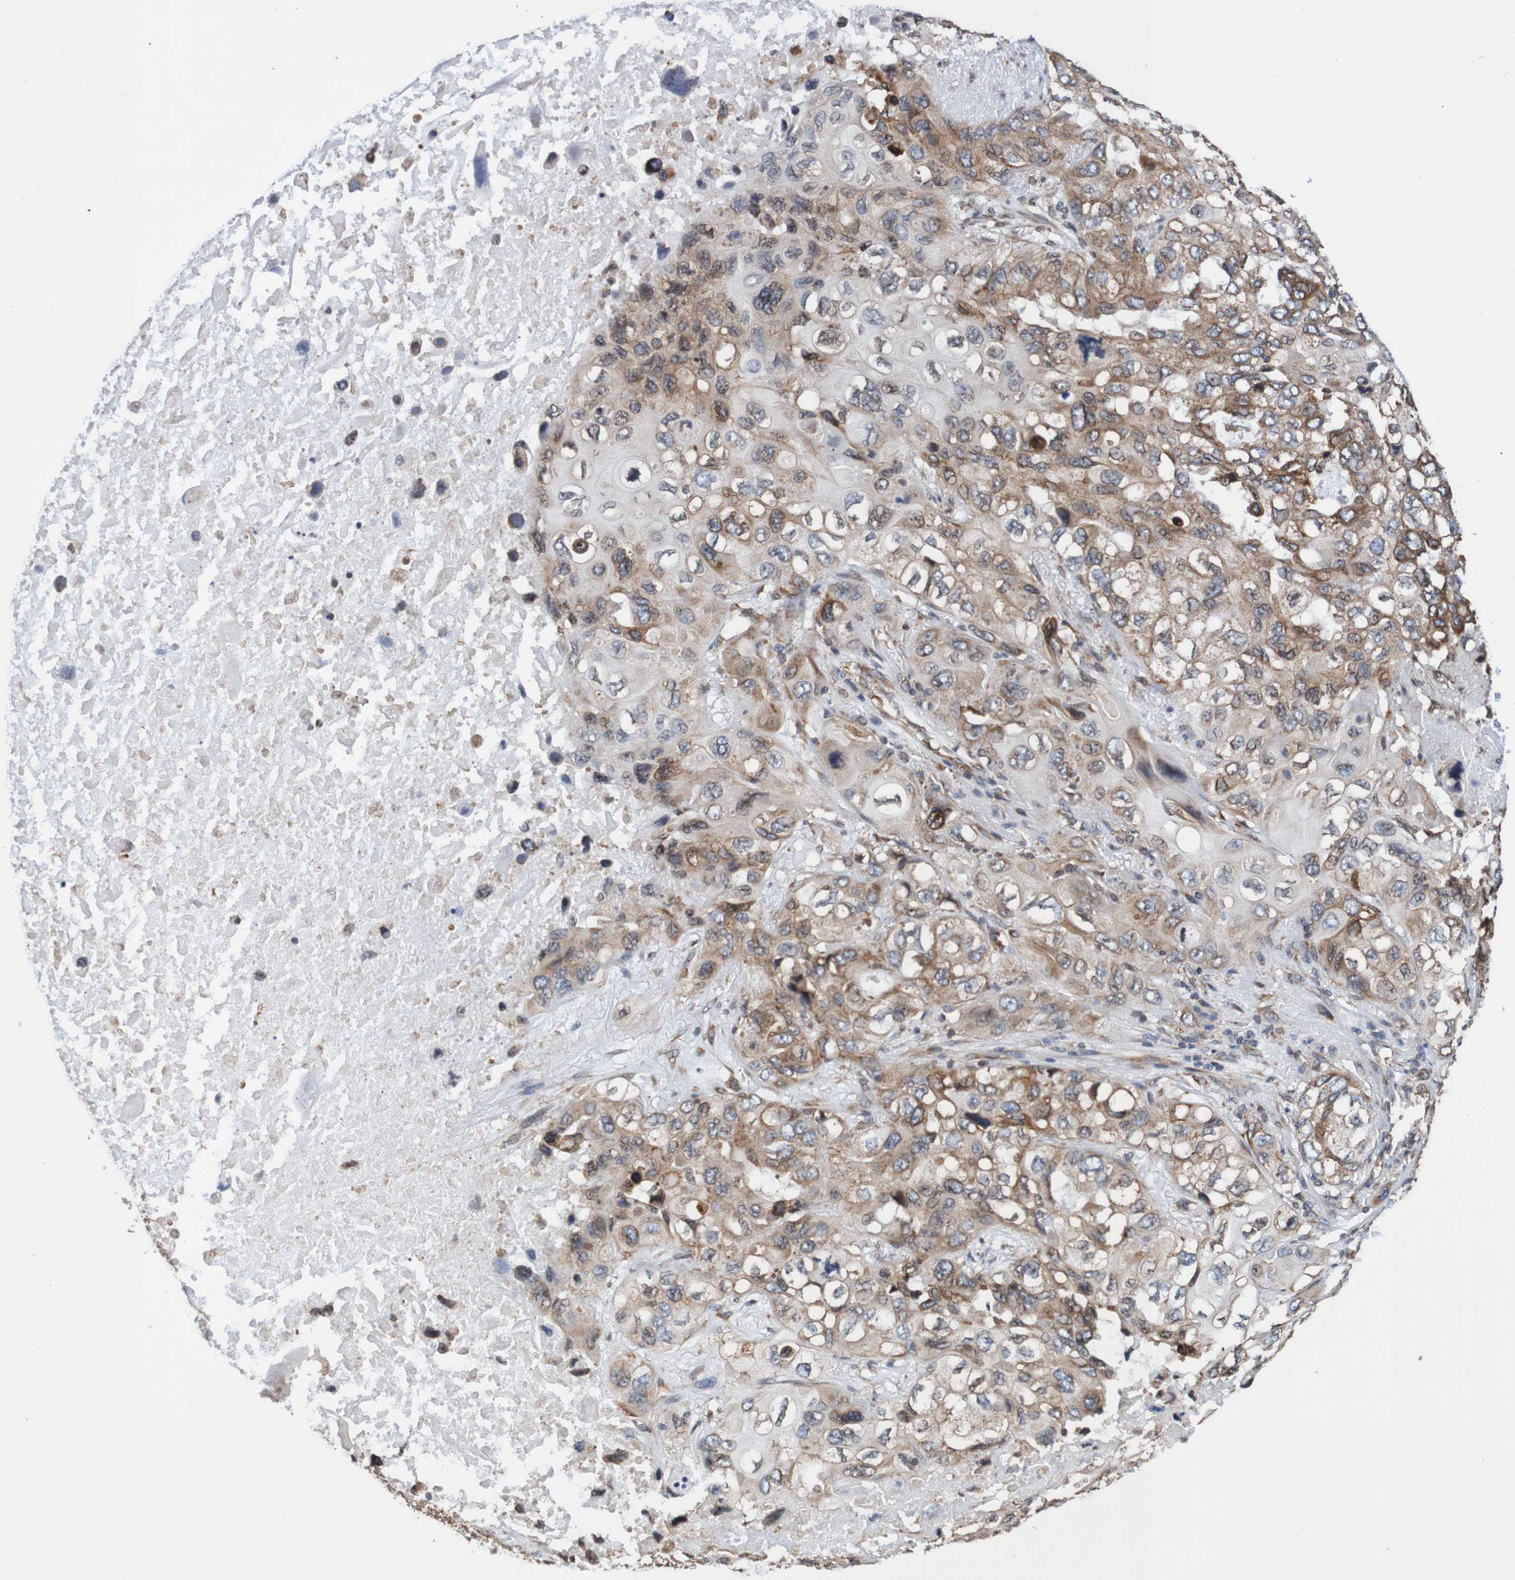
{"staining": {"intensity": "moderate", "quantity": "25%-75%", "location": "cytoplasmic/membranous"}, "tissue": "lung cancer", "cell_type": "Tumor cells", "image_type": "cancer", "snomed": [{"axis": "morphology", "description": "Squamous cell carcinoma, NOS"}, {"axis": "topography", "description": "Lung"}], "caption": "Moderate cytoplasmic/membranous protein staining is seen in approximately 25%-75% of tumor cells in lung squamous cell carcinoma.", "gene": "TMEM109", "patient": {"sex": "female", "age": 73}}